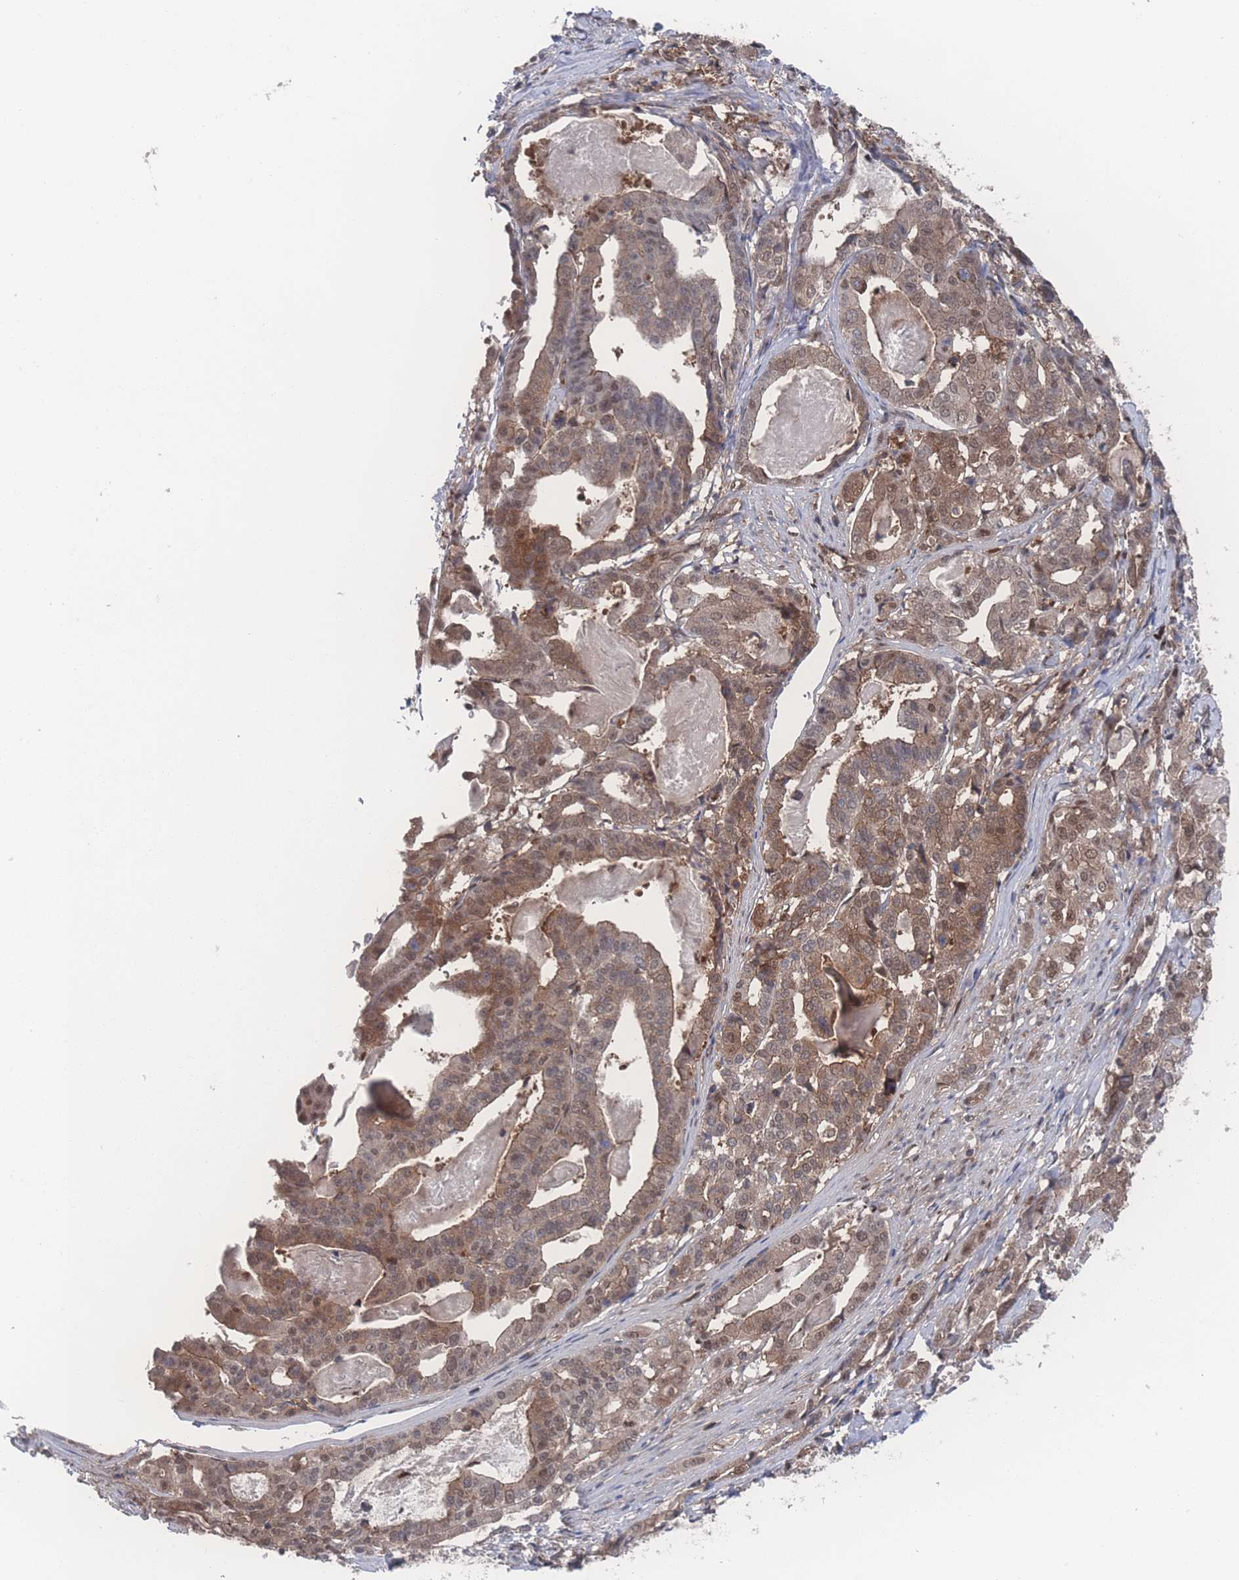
{"staining": {"intensity": "moderate", "quantity": "25%-75%", "location": "cytoplasmic/membranous,nuclear"}, "tissue": "stomach cancer", "cell_type": "Tumor cells", "image_type": "cancer", "snomed": [{"axis": "morphology", "description": "Adenocarcinoma, NOS"}, {"axis": "topography", "description": "Stomach"}], "caption": "Human adenocarcinoma (stomach) stained with a brown dye demonstrates moderate cytoplasmic/membranous and nuclear positive positivity in approximately 25%-75% of tumor cells.", "gene": "PSMA1", "patient": {"sex": "male", "age": 48}}